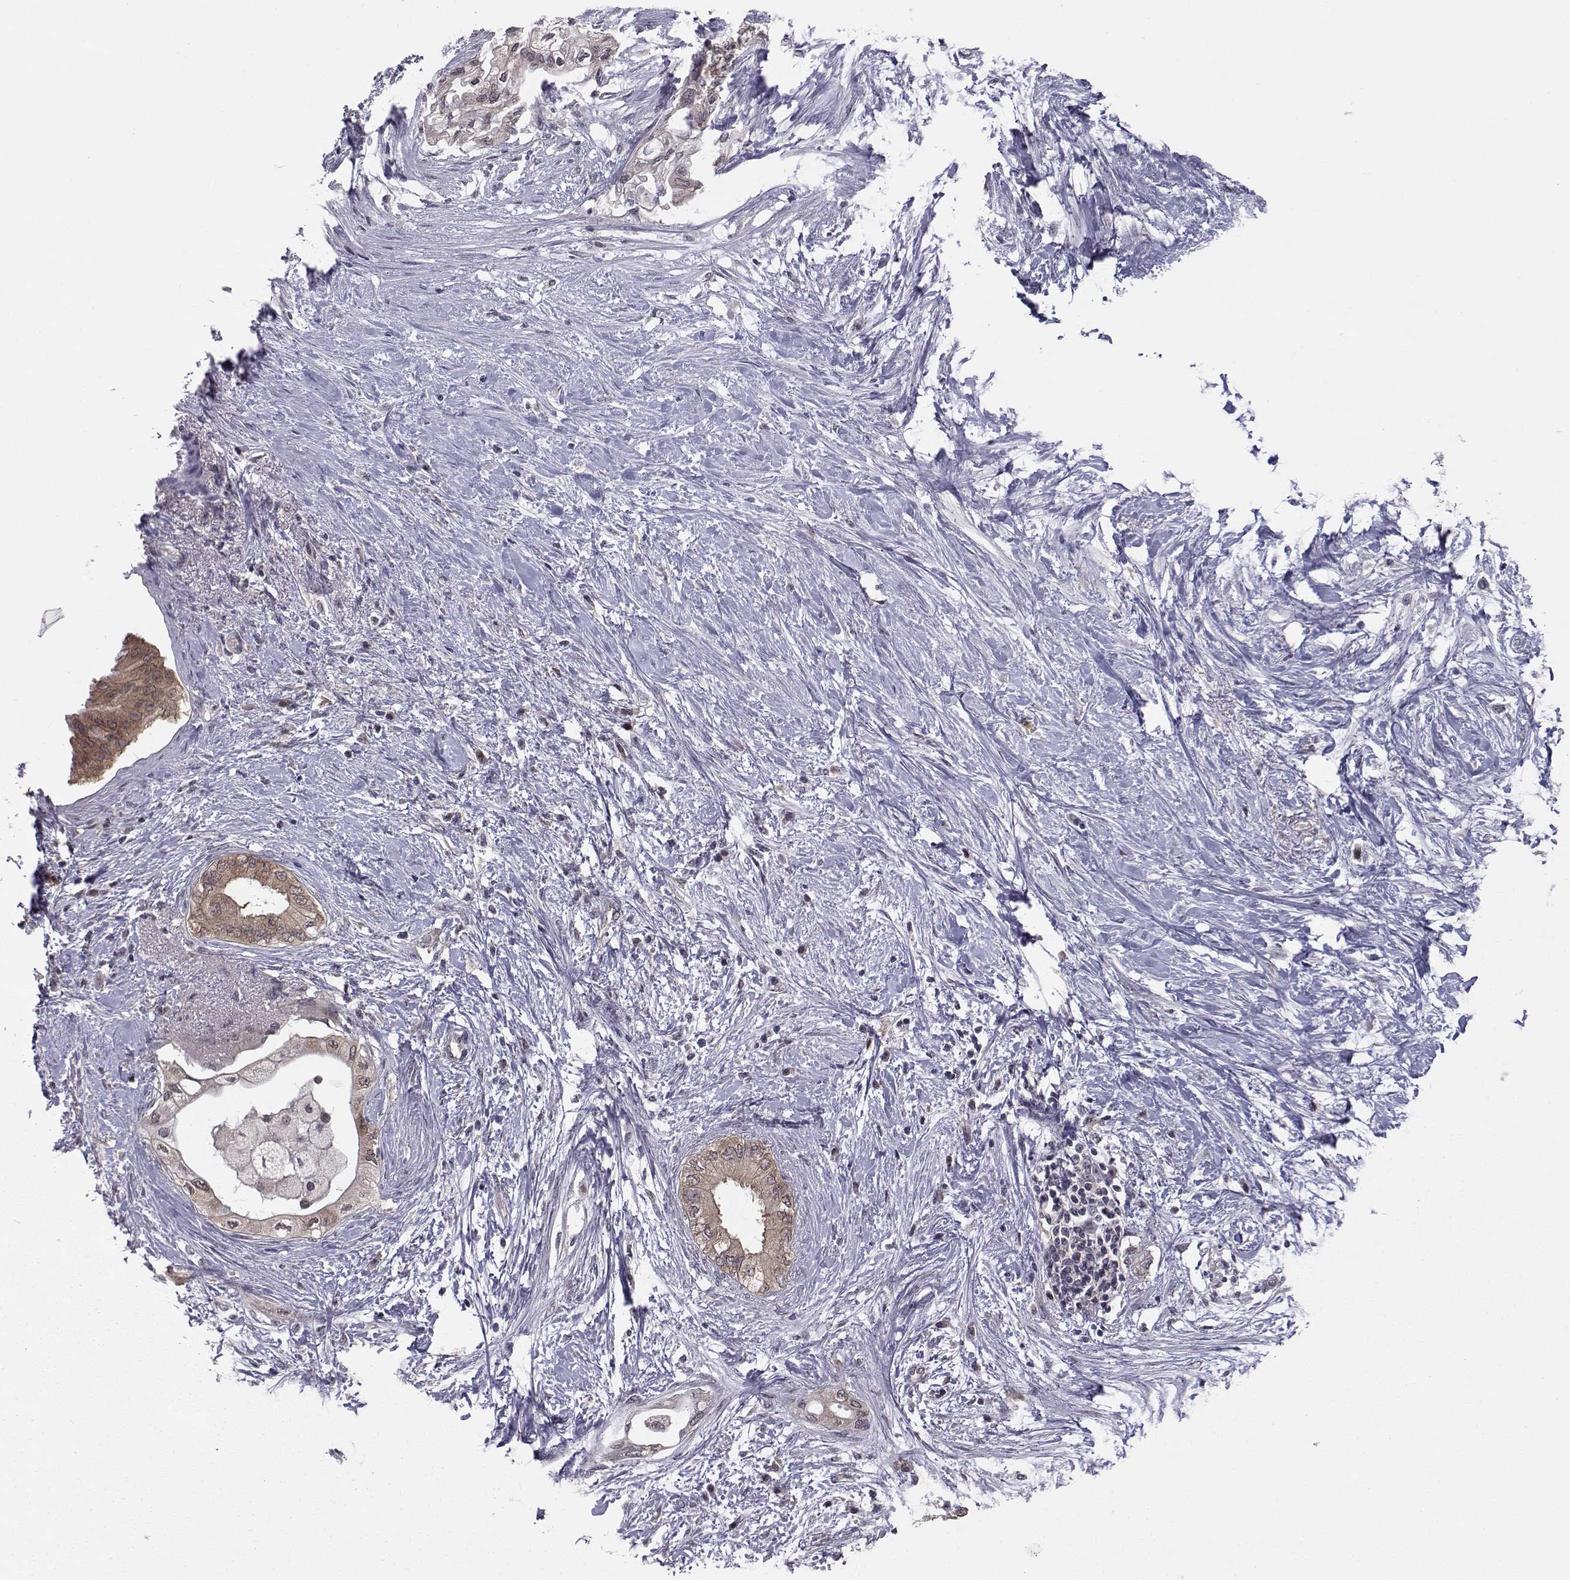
{"staining": {"intensity": "weak", "quantity": ">75%", "location": "cytoplasmic/membranous"}, "tissue": "pancreatic cancer", "cell_type": "Tumor cells", "image_type": "cancer", "snomed": [{"axis": "morphology", "description": "Normal tissue, NOS"}, {"axis": "morphology", "description": "Adenocarcinoma, NOS"}, {"axis": "topography", "description": "Pancreas"}, {"axis": "topography", "description": "Duodenum"}], "caption": "Protein expression analysis of pancreatic cancer exhibits weak cytoplasmic/membranous staining in about >75% of tumor cells.", "gene": "KIF13B", "patient": {"sex": "female", "age": 60}}